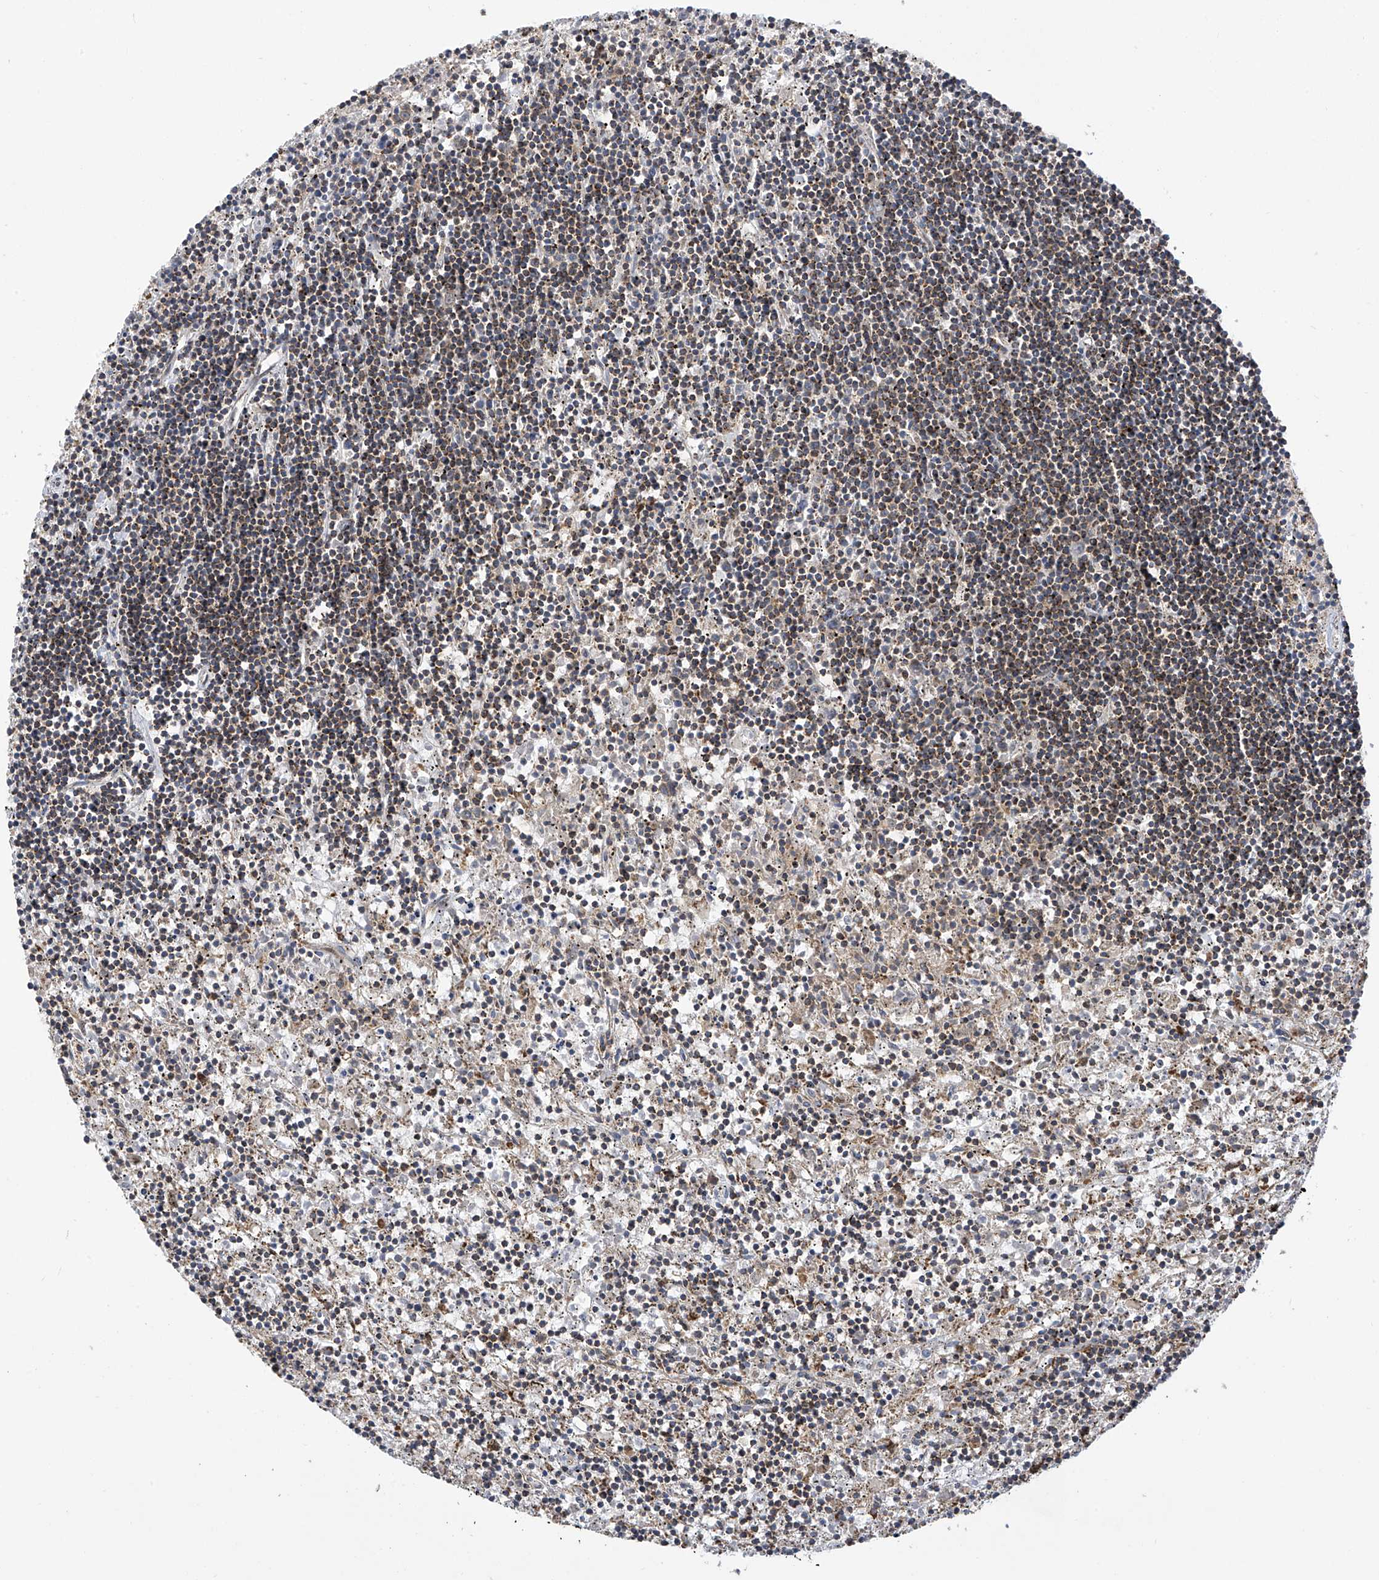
{"staining": {"intensity": "moderate", "quantity": ">75%", "location": "cytoplasmic/membranous"}, "tissue": "lymphoma", "cell_type": "Tumor cells", "image_type": "cancer", "snomed": [{"axis": "morphology", "description": "Malignant lymphoma, non-Hodgkin's type, Low grade"}, {"axis": "topography", "description": "Spleen"}], "caption": "Moderate cytoplasmic/membranous positivity is identified in approximately >75% of tumor cells in malignant lymphoma, non-Hodgkin's type (low-grade). (IHC, brightfield microscopy, high magnification).", "gene": "SLCO4A1", "patient": {"sex": "male", "age": 76}}